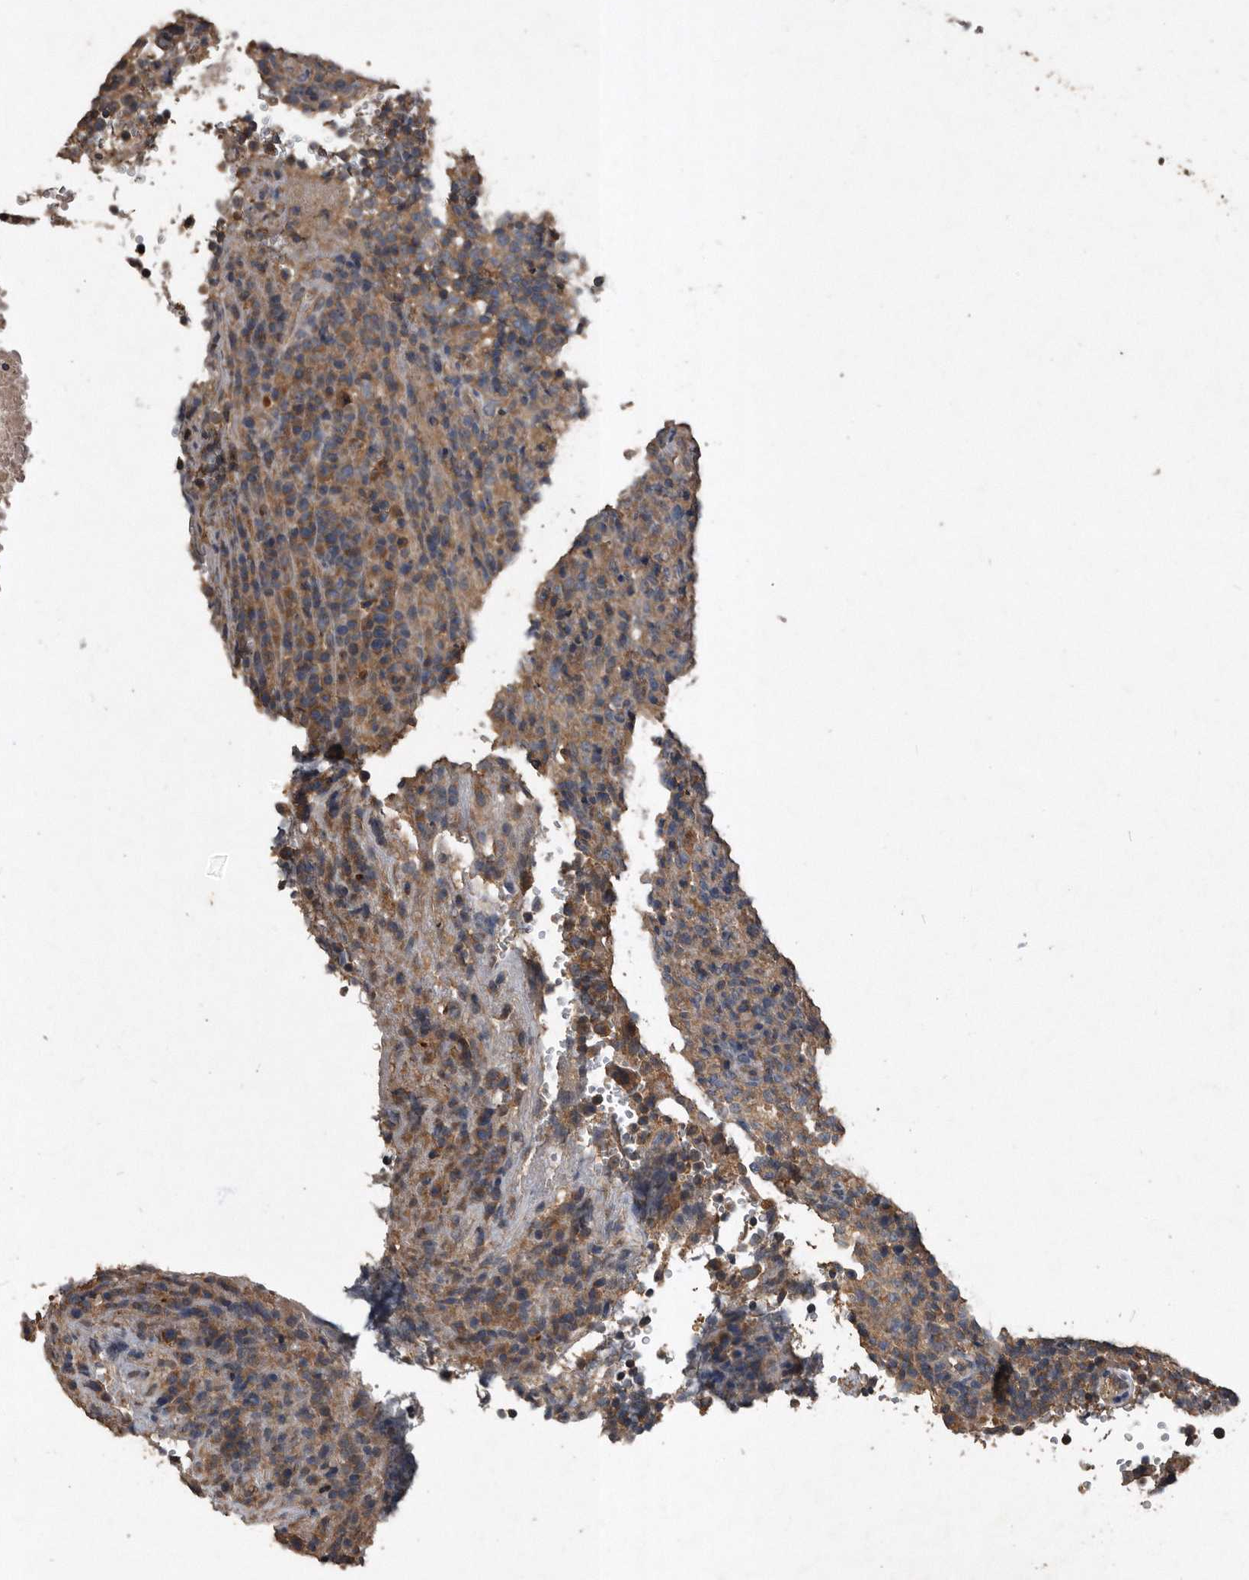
{"staining": {"intensity": "moderate", "quantity": "25%-75%", "location": "cytoplasmic/membranous"}, "tissue": "lymphoma", "cell_type": "Tumor cells", "image_type": "cancer", "snomed": [{"axis": "morphology", "description": "Malignant lymphoma, non-Hodgkin's type, High grade"}, {"axis": "topography", "description": "Lymph node"}], "caption": "Protein staining of lymphoma tissue exhibits moderate cytoplasmic/membranous expression in approximately 25%-75% of tumor cells.", "gene": "NRBP1", "patient": {"sex": "female", "age": 76}}